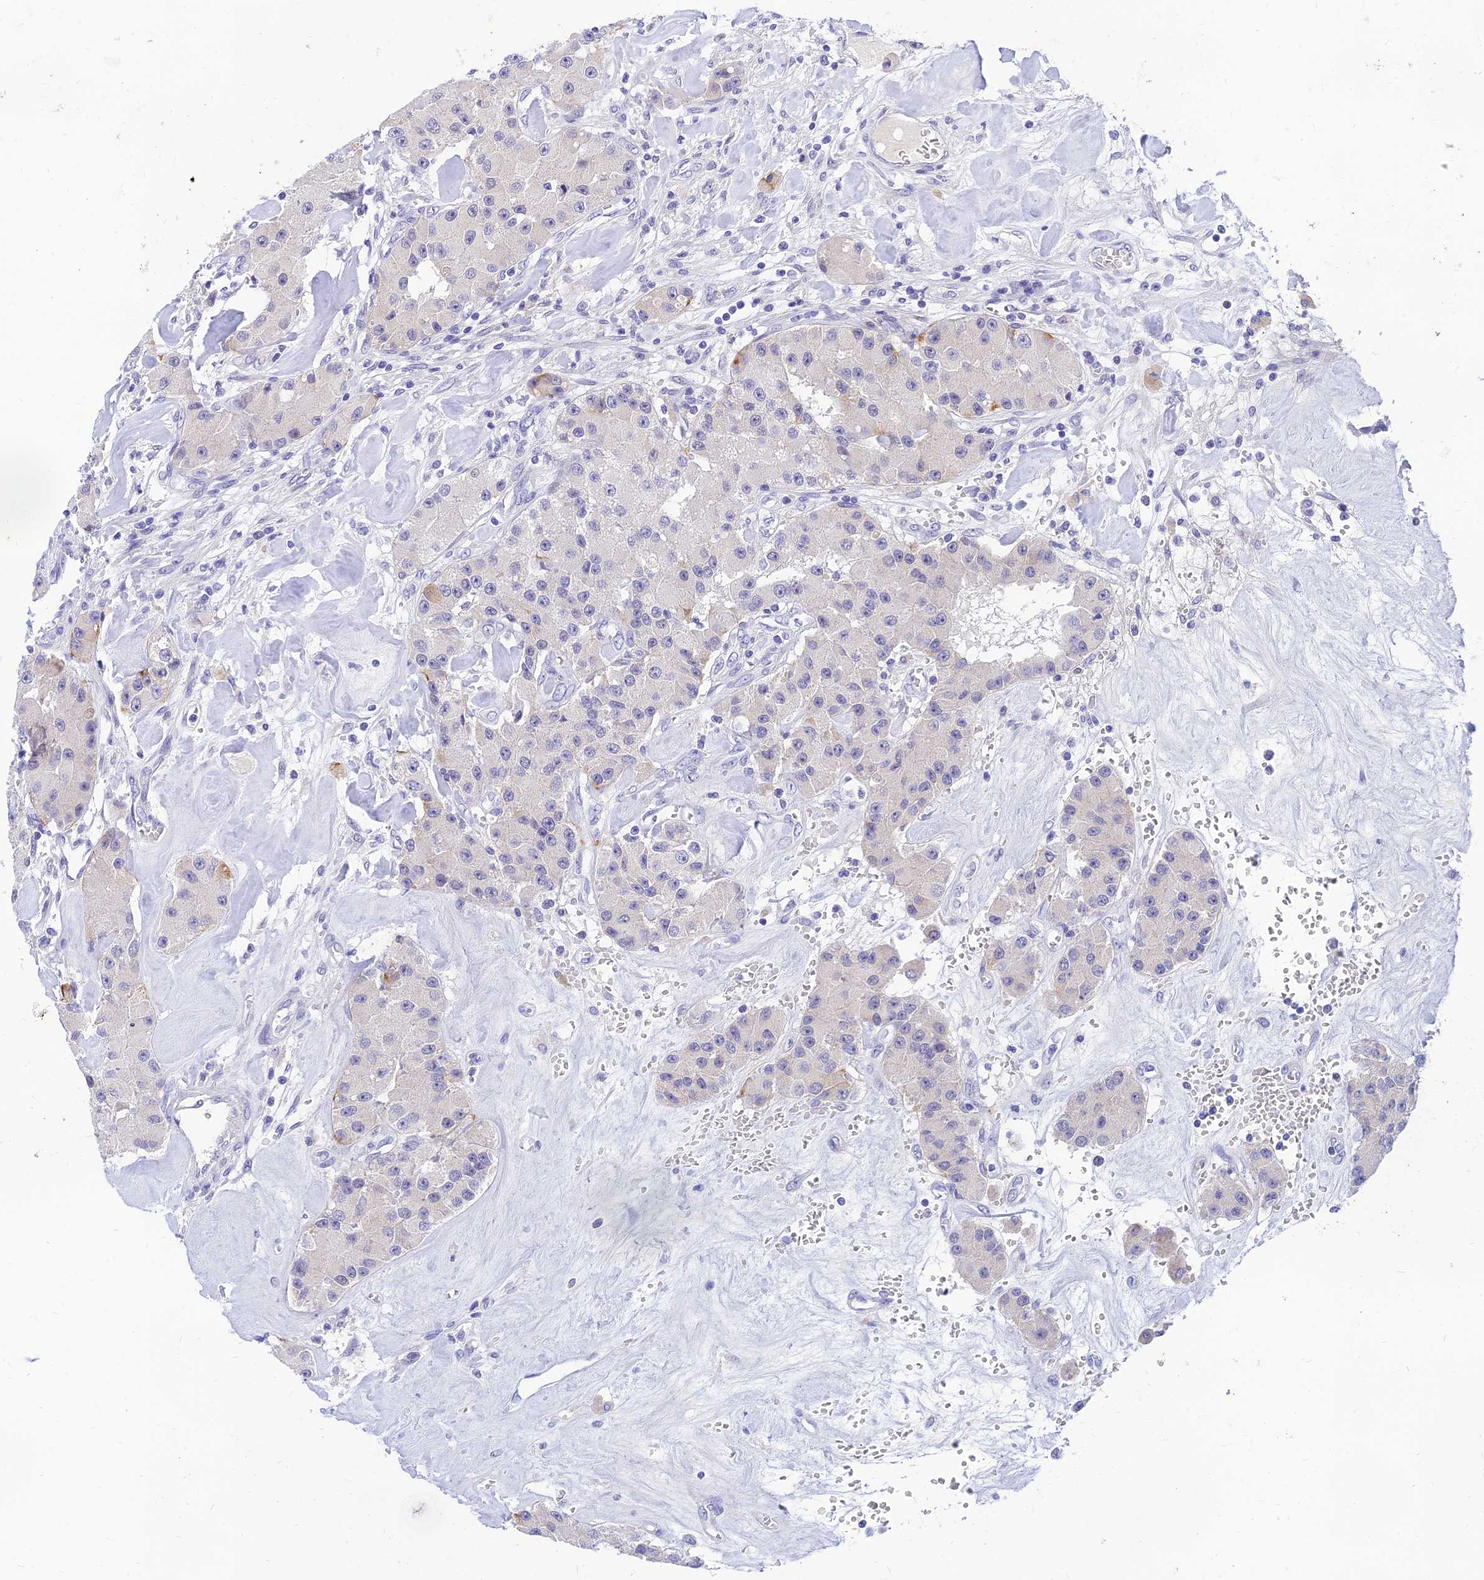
{"staining": {"intensity": "negative", "quantity": "none", "location": "none"}, "tissue": "carcinoid", "cell_type": "Tumor cells", "image_type": "cancer", "snomed": [{"axis": "morphology", "description": "Carcinoid, malignant, NOS"}, {"axis": "topography", "description": "Pancreas"}], "caption": "This is an immunohistochemistry micrograph of human carcinoid. There is no positivity in tumor cells.", "gene": "TMEM161B", "patient": {"sex": "male", "age": 41}}